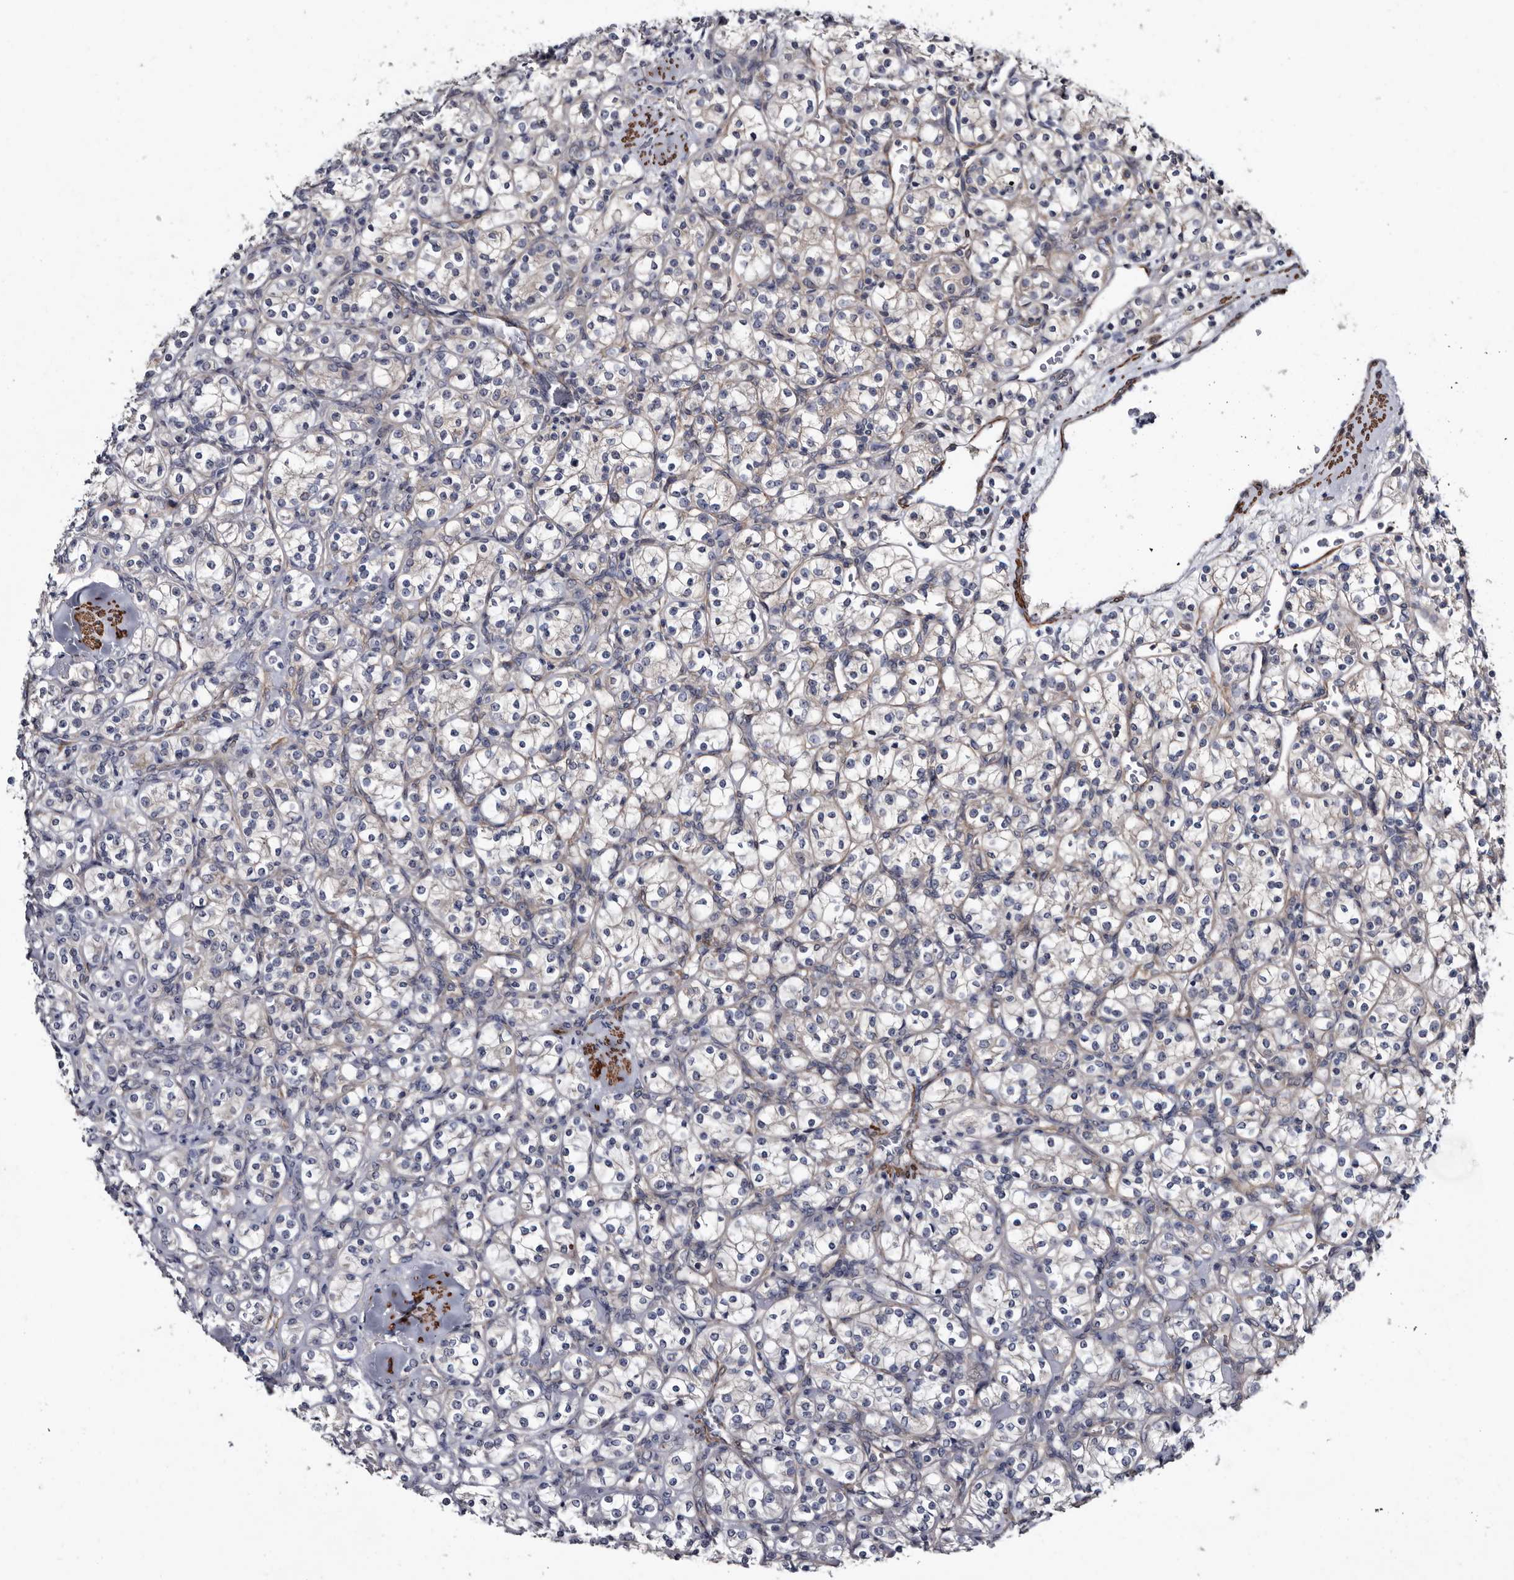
{"staining": {"intensity": "negative", "quantity": "none", "location": "none"}, "tissue": "renal cancer", "cell_type": "Tumor cells", "image_type": "cancer", "snomed": [{"axis": "morphology", "description": "Adenocarcinoma, NOS"}, {"axis": "topography", "description": "Kidney"}], "caption": "Renal cancer was stained to show a protein in brown. There is no significant expression in tumor cells. The staining is performed using DAB brown chromogen with nuclei counter-stained in using hematoxylin.", "gene": "IARS1", "patient": {"sex": "male", "age": 77}}